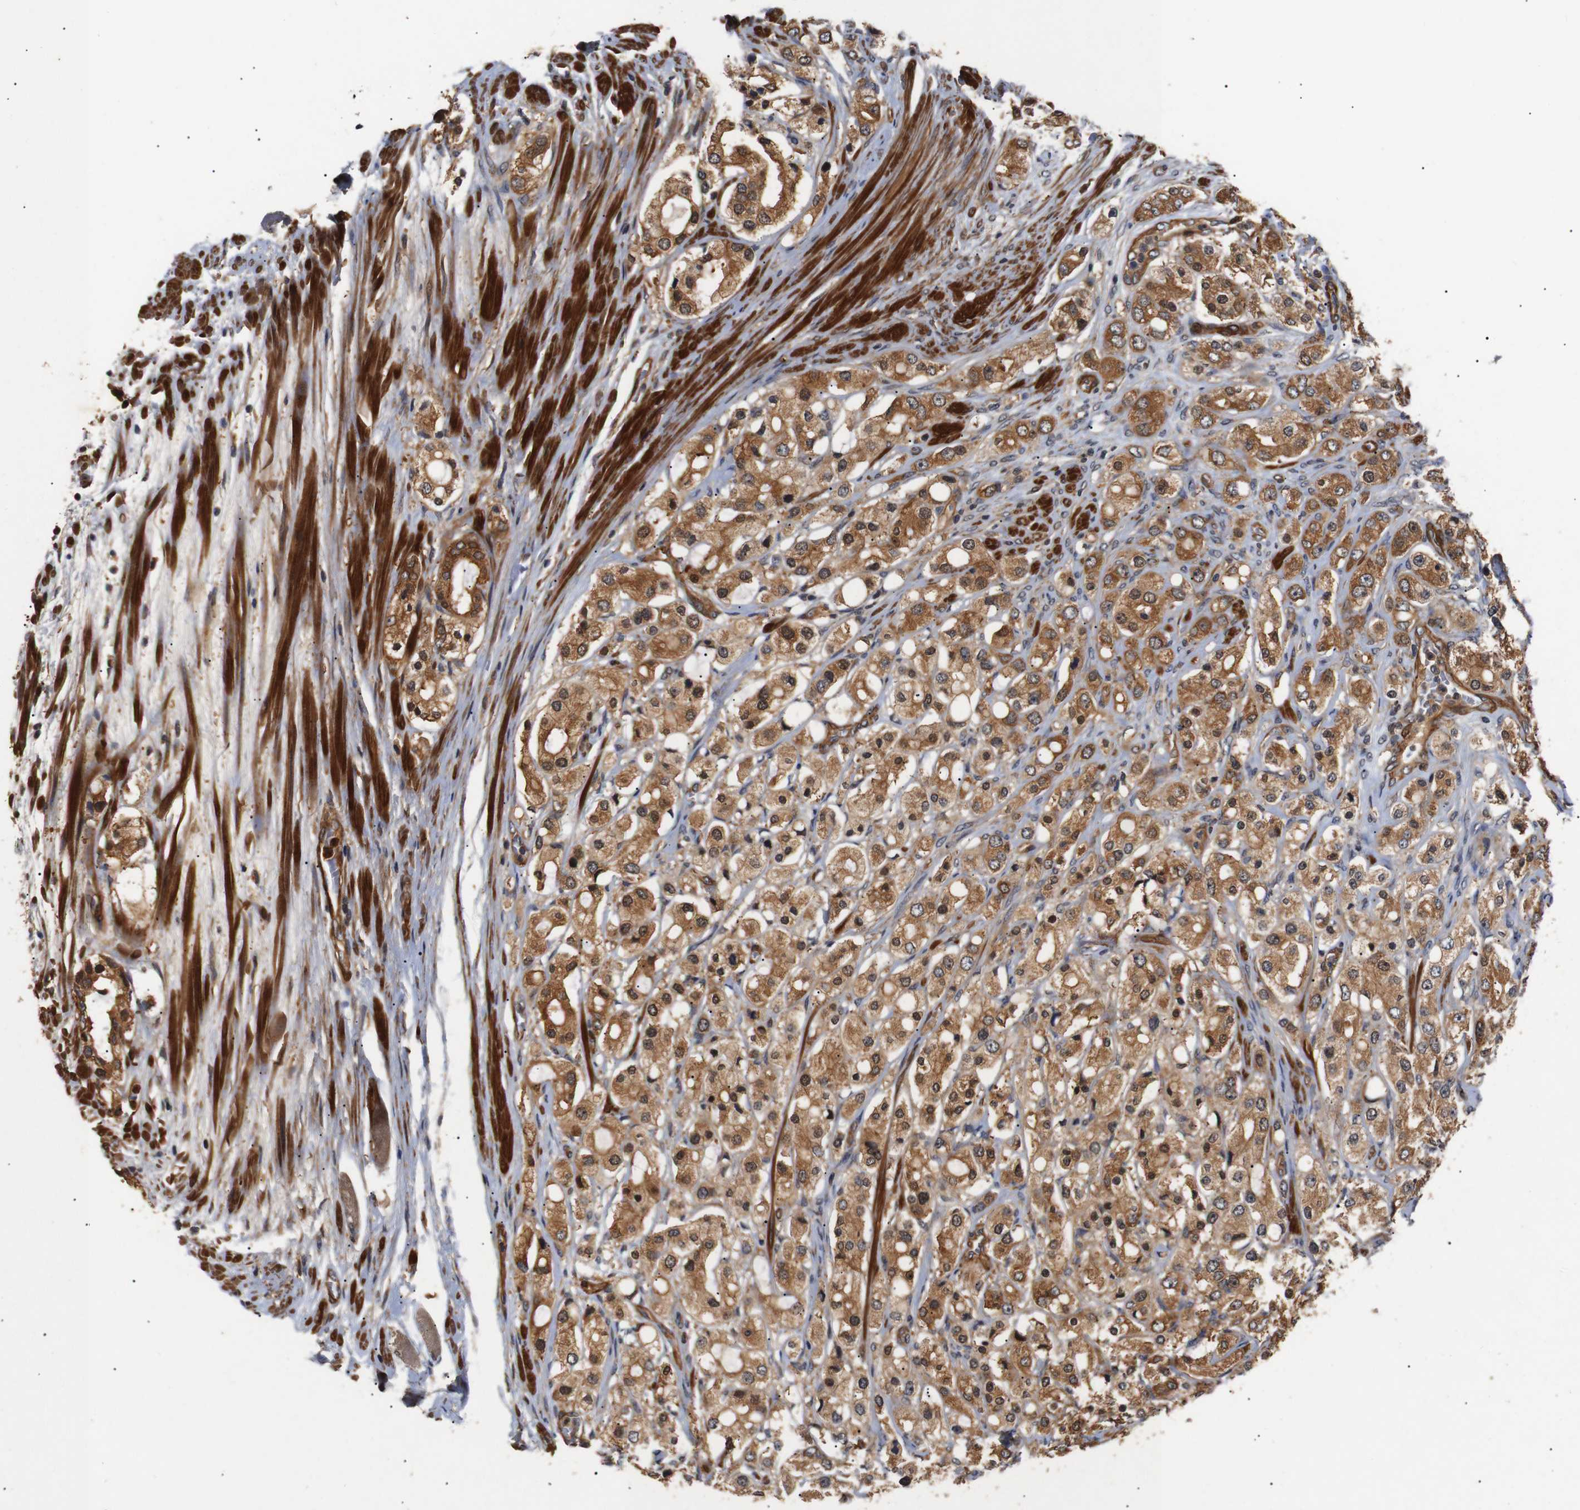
{"staining": {"intensity": "moderate", "quantity": ">75%", "location": "cytoplasmic/membranous"}, "tissue": "prostate cancer", "cell_type": "Tumor cells", "image_type": "cancer", "snomed": [{"axis": "morphology", "description": "Adenocarcinoma, High grade"}, {"axis": "topography", "description": "Prostate"}], "caption": "Immunohistochemistry image of neoplastic tissue: adenocarcinoma (high-grade) (prostate) stained using immunohistochemistry shows medium levels of moderate protein expression localized specifically in the cytoplasmic/membranous of tumor cells, appearing as a cytoplasmic/membranous brown color.", "gene": "PAWR", "patient": {"sex": "male", "age": 65}}